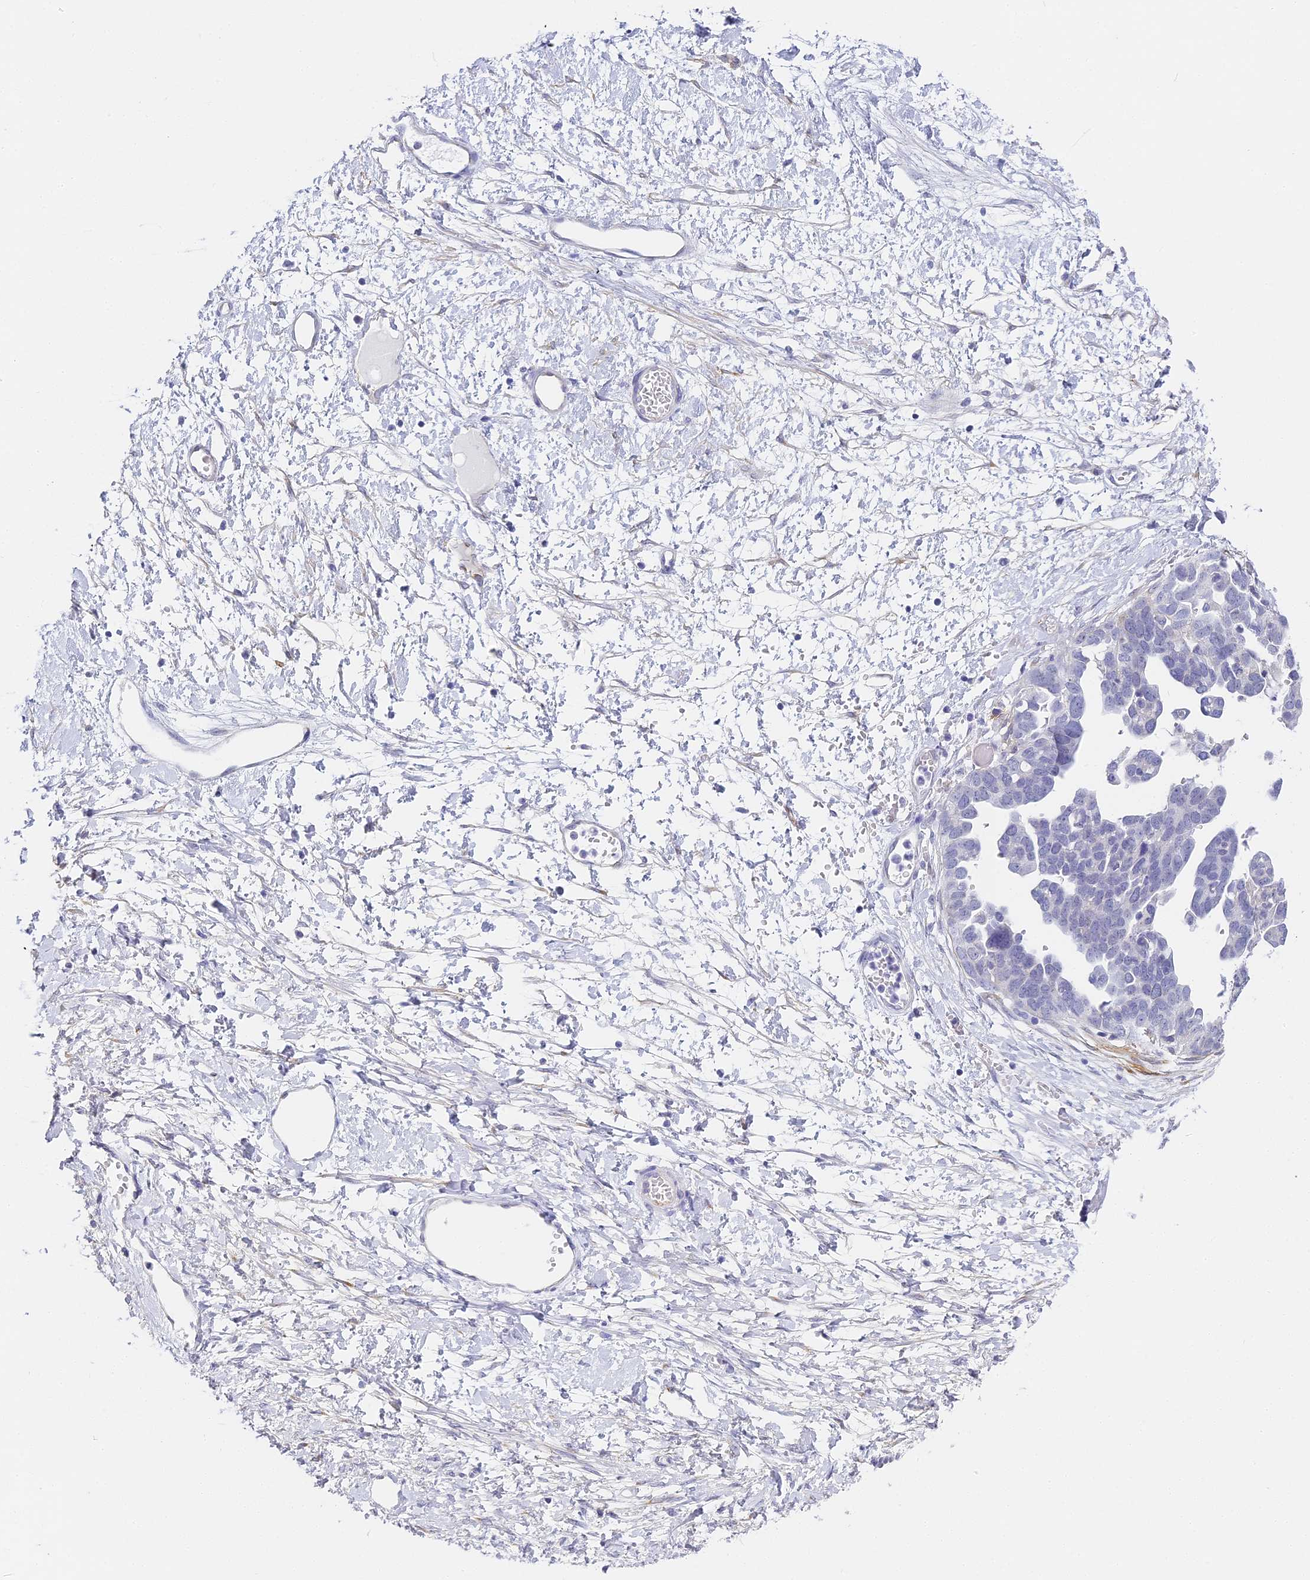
{"staining": {"intensity": "negative", "quantity": "none", "location": "none"}, "tissue": "ovarian cancer", "cell_type": "Tumor cells", "image_type": "cancer", "snomed": [{"axis": "morphology", "description": "Cystadenocarcinoma, serous, NOS"}, {"axis": "topography", "description": "Ovary"}], "caption": "This is a photomicrograph of immunohistochemistry (IHC) staining of ovarian serous cystadenocarcinoma, which shows no positivity in tumor cells.", "gene": "GJA1", "patient": {"sex": "female", "age": 54}}